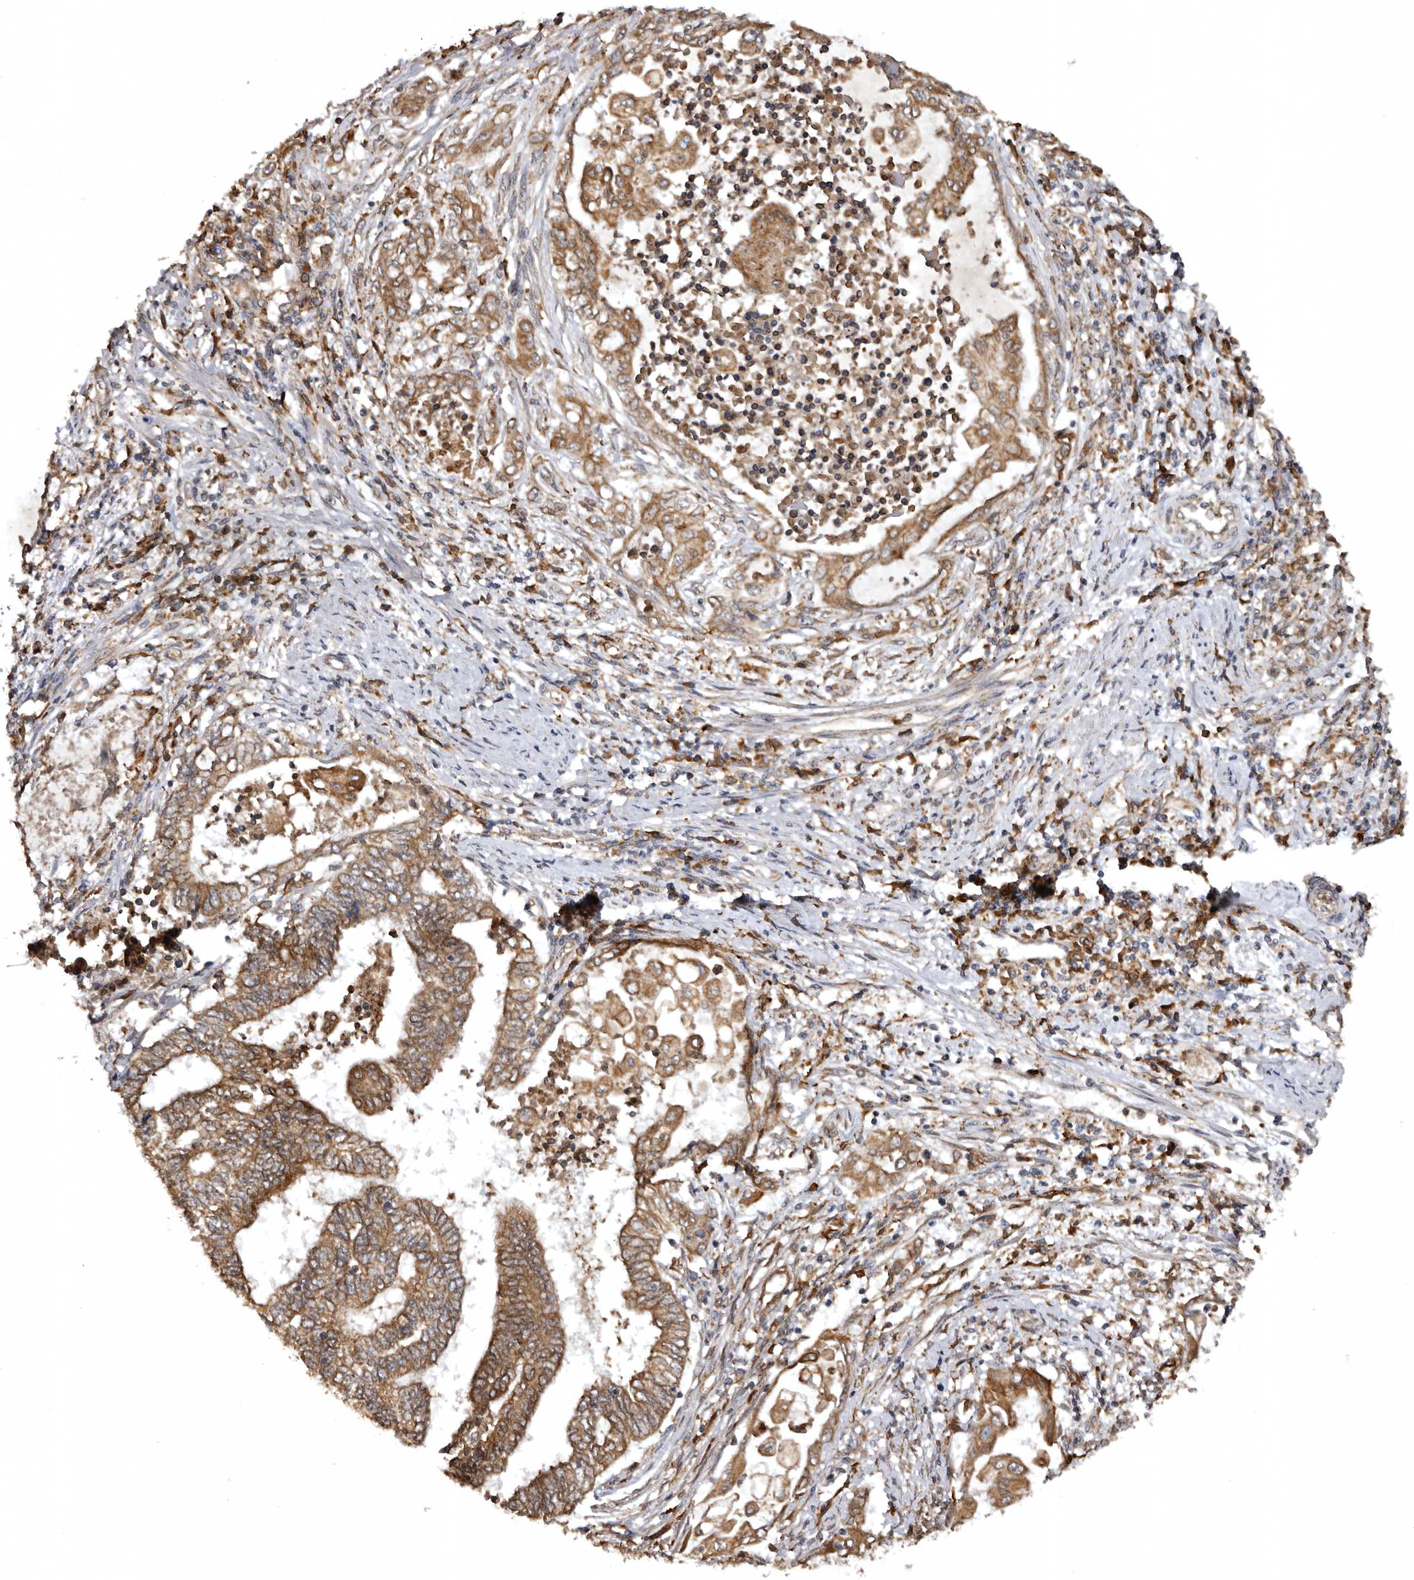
{"staining": {"intensity": "moderate", "quantity": ">75%", "location": "cytoplasmic/membranous"}, "tissue": "endometrial cancer", "cell_type": "Tumor cells", "image_type": "cancer", "snomed": [{"axis": "morphology", "description": "Adenocarcinoma, NOS"}, {"axis": "topography", "description": "Uterus"}, {"axis": "topography", "description": "Endometrium"}], "caption": "Protein positivity by immunohistochemistry demonstrates moderate cytoplasmic/membranous staining in about >75% of tumor cells in endometrial cancer. The staining was performed using DAB (3,3'-diaminobenzidine), with brown indicating positive protein expression. Nuclei are stained blue with hematoxylin.", "gene": "INKA2", "patient": {"sex": "female", "age": 70}}